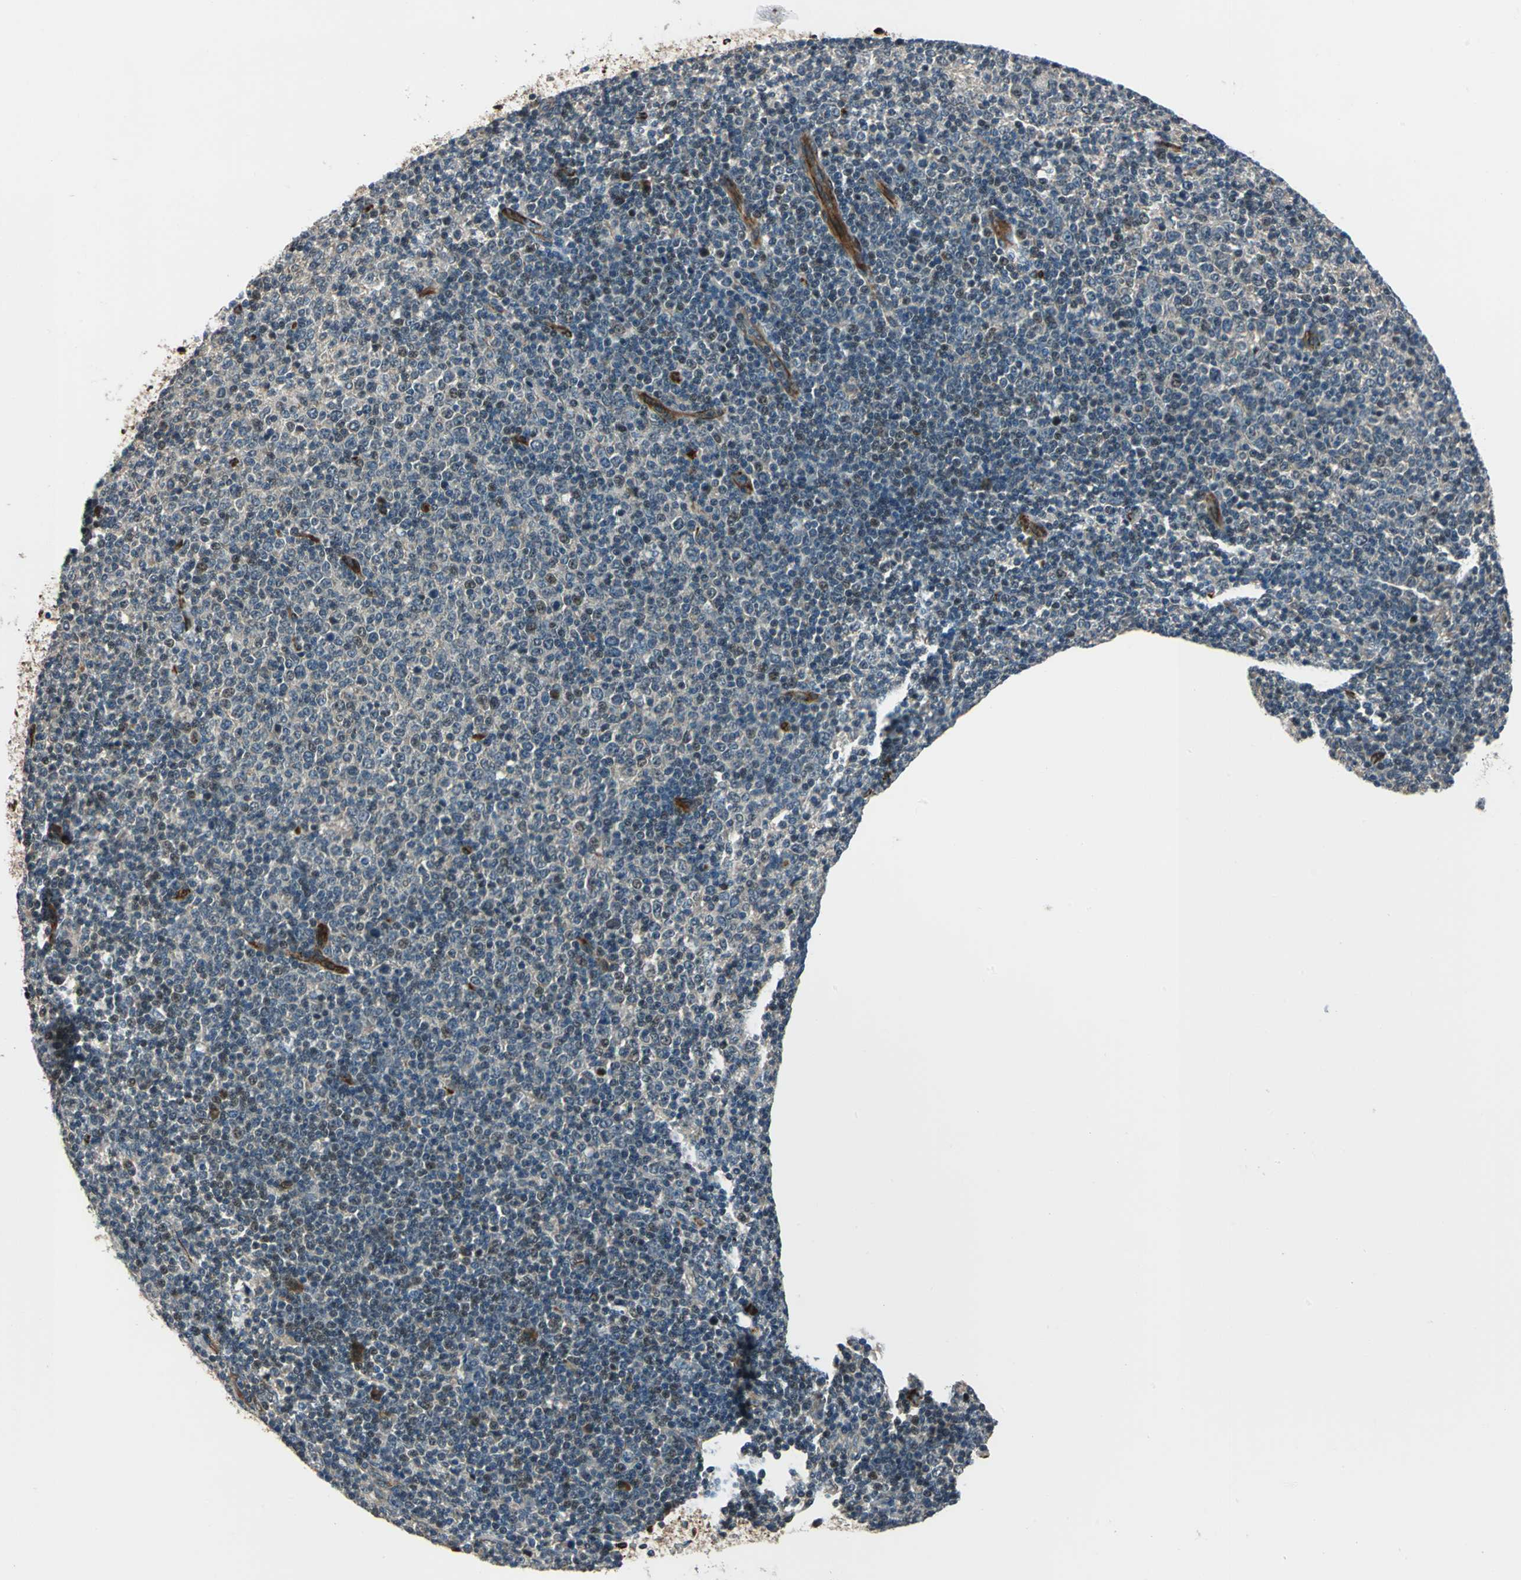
{"staining": {"intensity": "weak", "quantity": "<25%", "location": "cytoplasmic/membranous,nuclear"}, "tissue": "lymphoma", "cell_type": "Tumor cells", "image_type": "cancer", "snomed": [{"axis": "morphology", "description": "Malignant lymphoma, non-Hodgkin's type, Low grade"}, {"axis": "topography", "description": "Lymph node"}], "caption": "This image is of lymphoma stained with immunohistochemistry (IHC) to label a protein in brown with the nuclei are counter-stained blue. There is no staining in tumor cells. (Brightfield microscopy of DAB (3,3'-diaminobenzidine) immunohistochemistry (IHC) at high magnification).", "gene": "EXD2", "patient": {"sex": "male", "age": 70}}